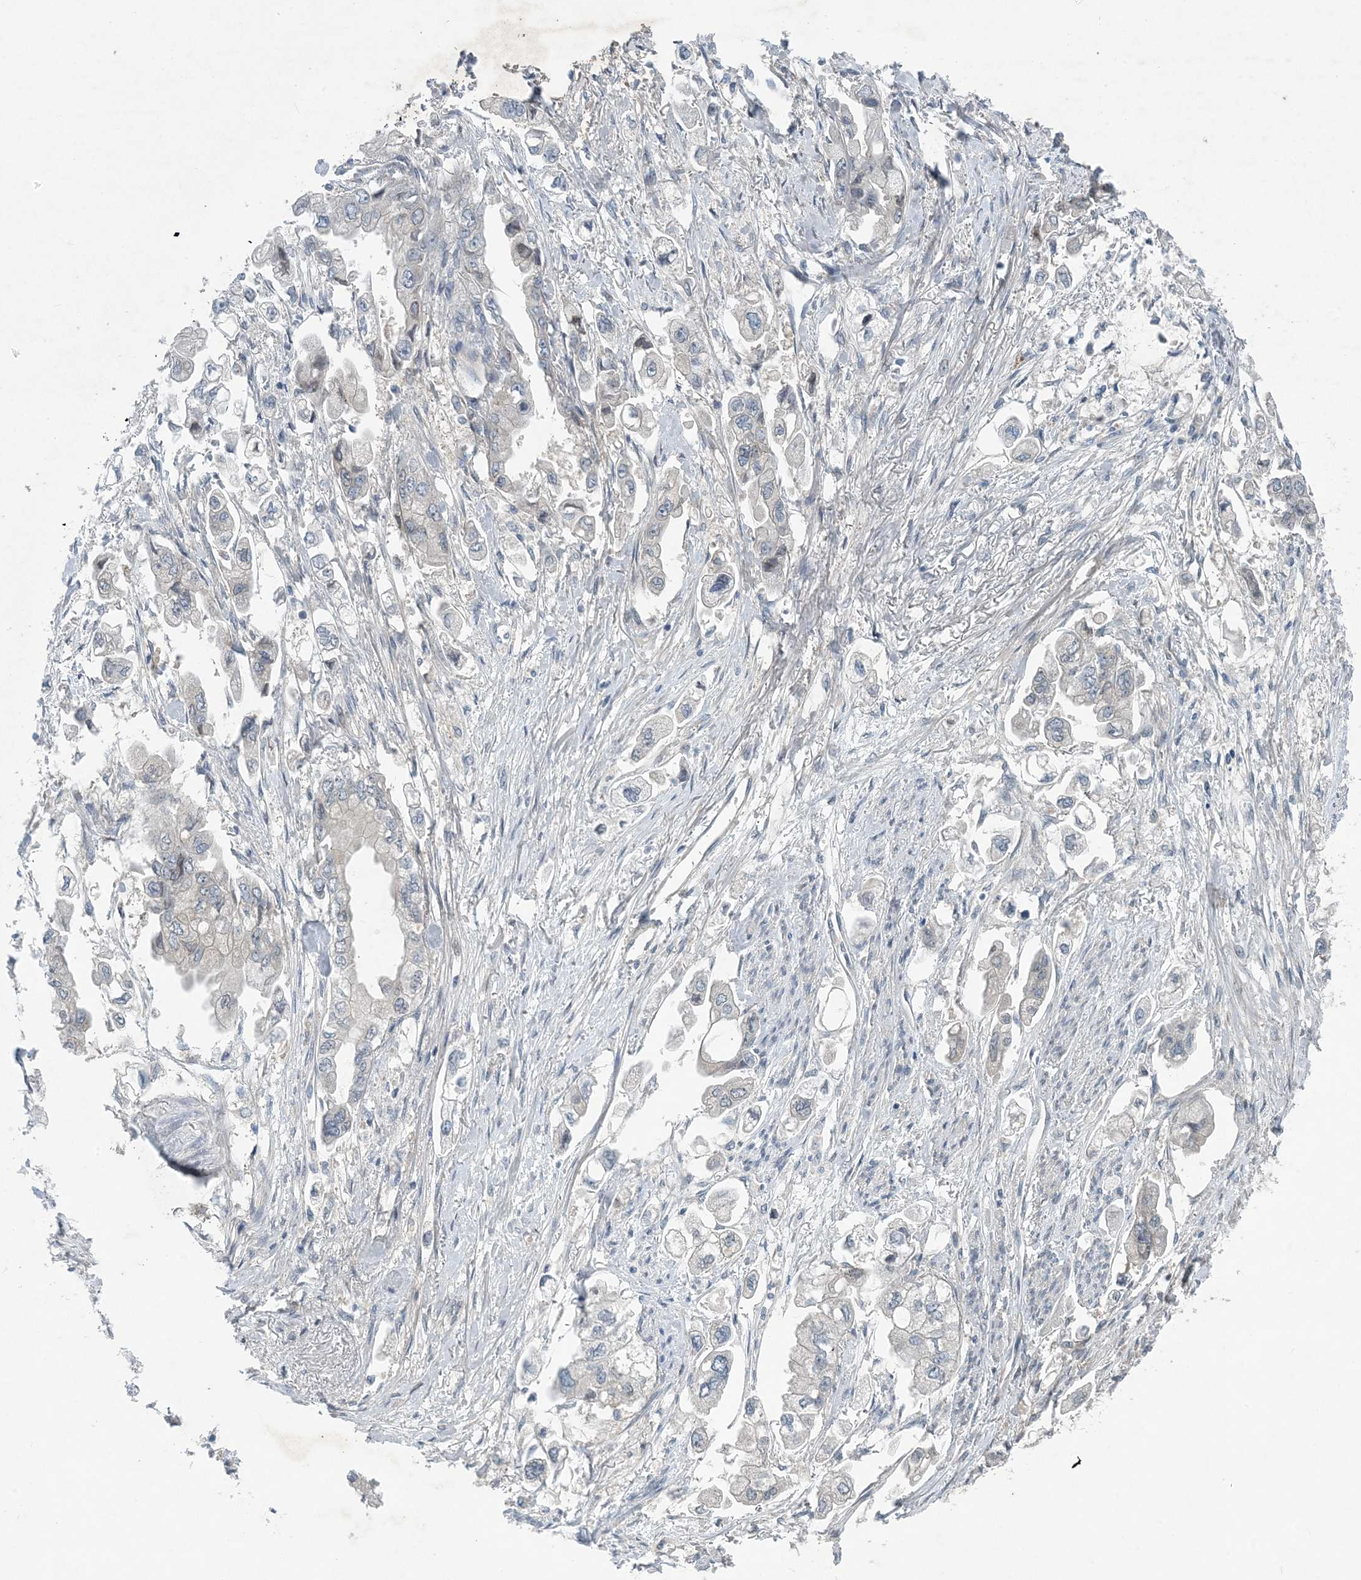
{"staining": {"intensity": "negative", "quantity": "none", "location": "none"}, "tissue": "stomach cancer", "cell_type": "Tumor cells", "image_type": "cancer", "snomed": [{"axis": "morphology", "description": "Adenocarcinoma, NOS"}, {"axis": "topography", "description": "Stomach"}], "caption": "Tumor cells show no significant protein staining in stomach cancer.", "gene": "HIKESHI", "patient": {"sex": "male", "age": 62}}